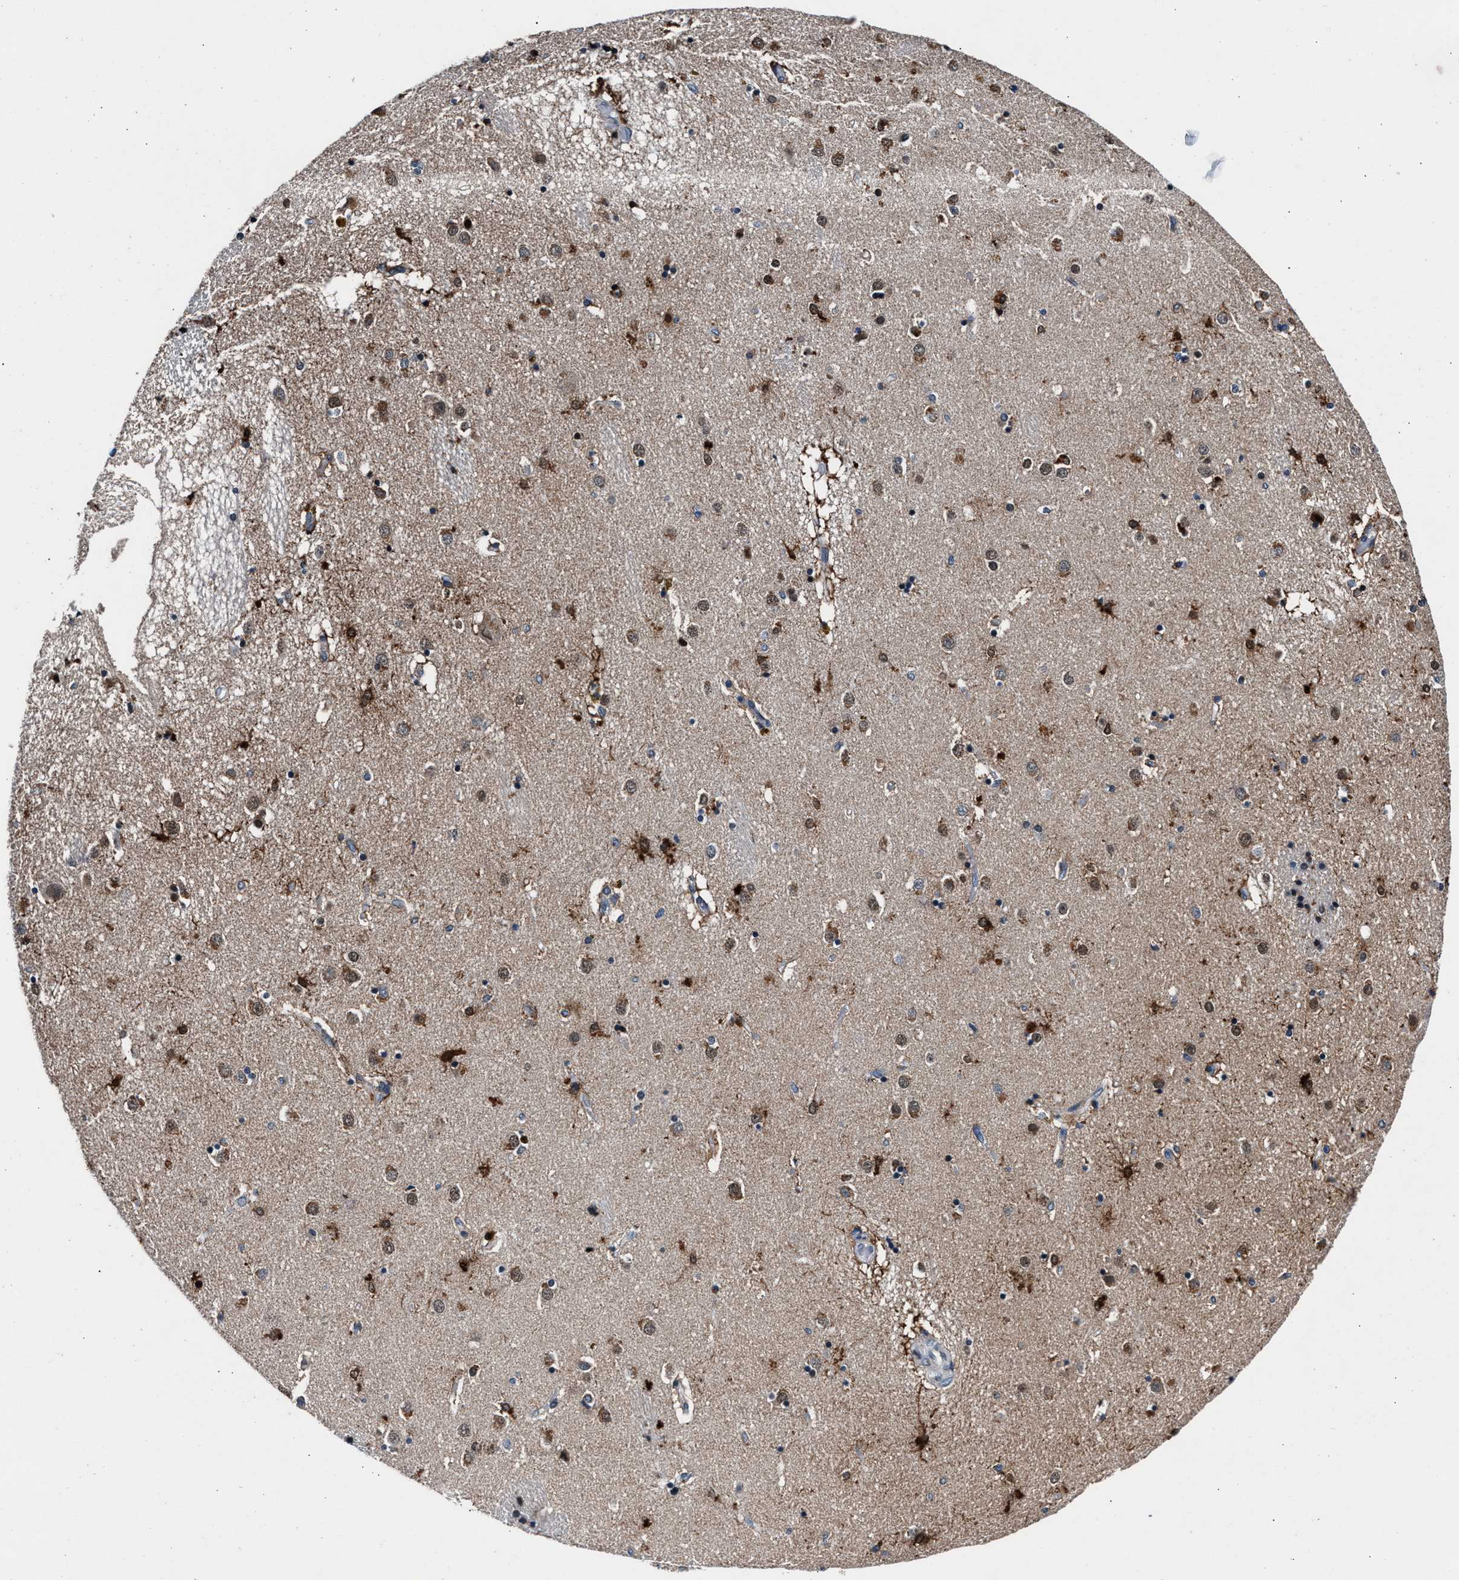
{"staining": {"intensity": "moderate", "quantity": "<25%", "location": "cytoplasmic/membranous,nuclear"}, "tissue": "caudate", "cell_type": "Glial cells", "image_type": "normal", "snomed": [{"axis": "morphology", "description": "Normal tissue, NOS"}, {"axis": "topography", "description": "Lateral ventricle wall"}], "caption": "Protein expression analysis of normal human caudate reveals moderate cytoplasmic/membranous,nuclear staining in about <25% of glial cells.", "gene": "DENND6B", "patient": {"sex": "male", "age": 70}}